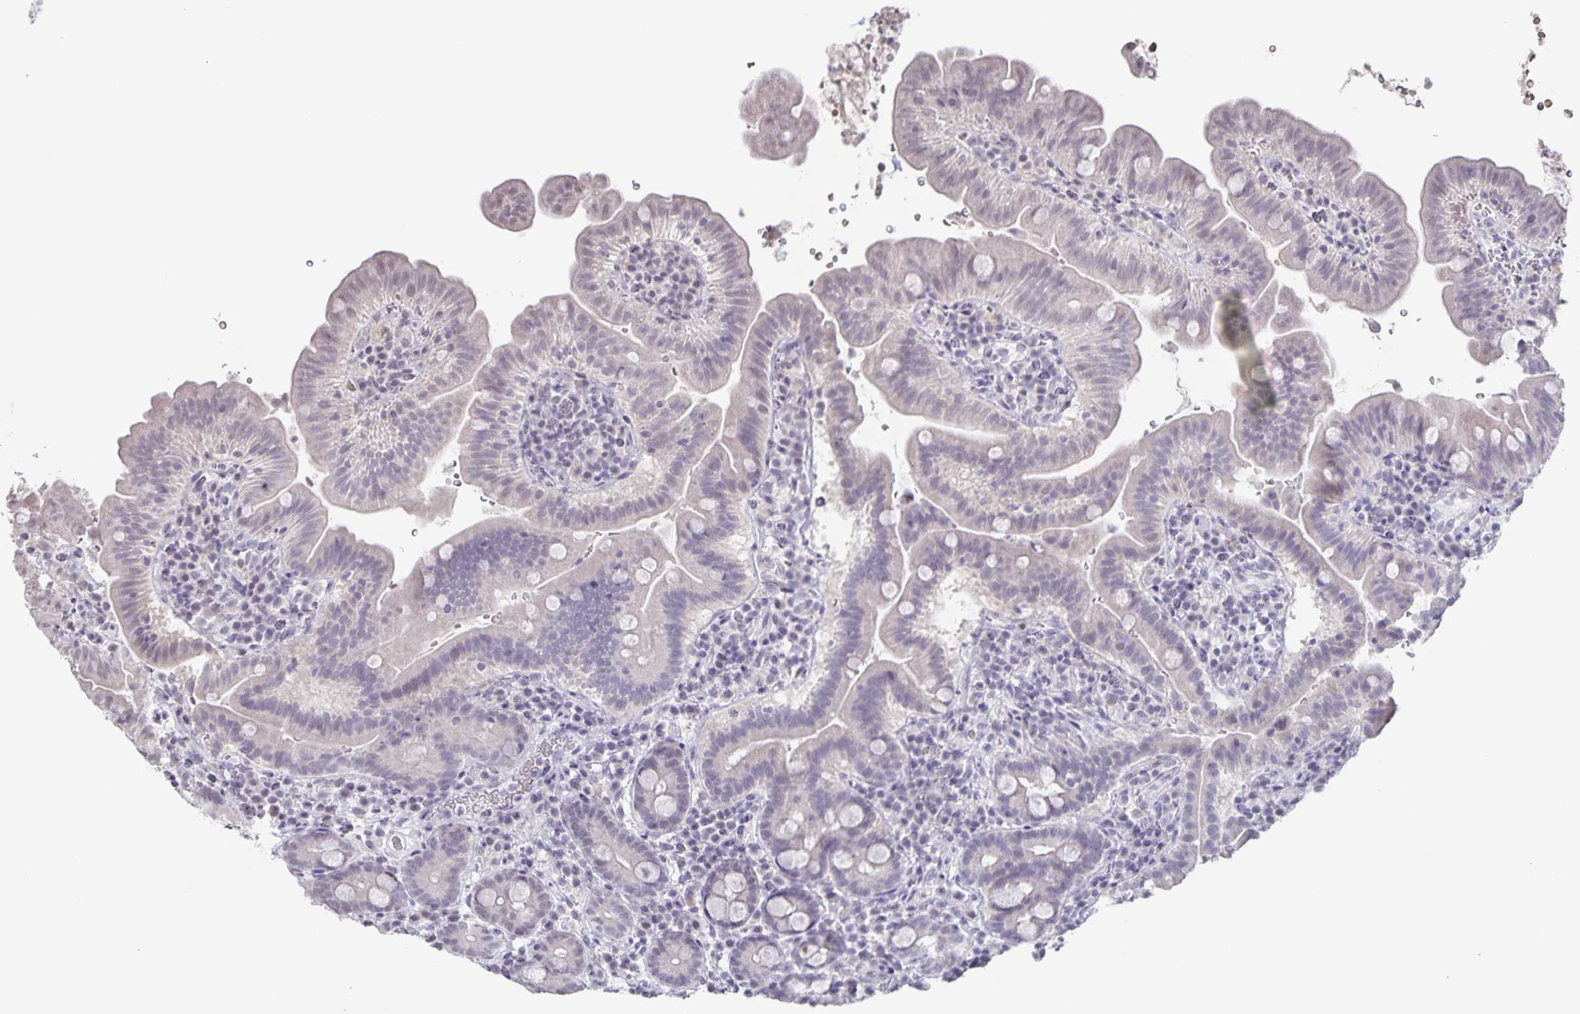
{"staining": {"intensity": "negative", "quantity": "none", "location": "none"}, "tissue": "small intestine", "cell_type": "Glandular cells", "image_type": "normal", "snomed": [{"axis": "morphology", "description": "Normal tissue, NOS"}, {"axis": "topography", "description": "Small intestine"}], "caption": "A histopathology image of small intestine stained for a protein exhibits no brown staining in glandular cells. (Brightfield microscopy of DAB (3,3'-diaminobenzidine) immunohistochemistry at high magnification).", "gene": "AQP4", "patient": {"sex": "male", "age": 26}}